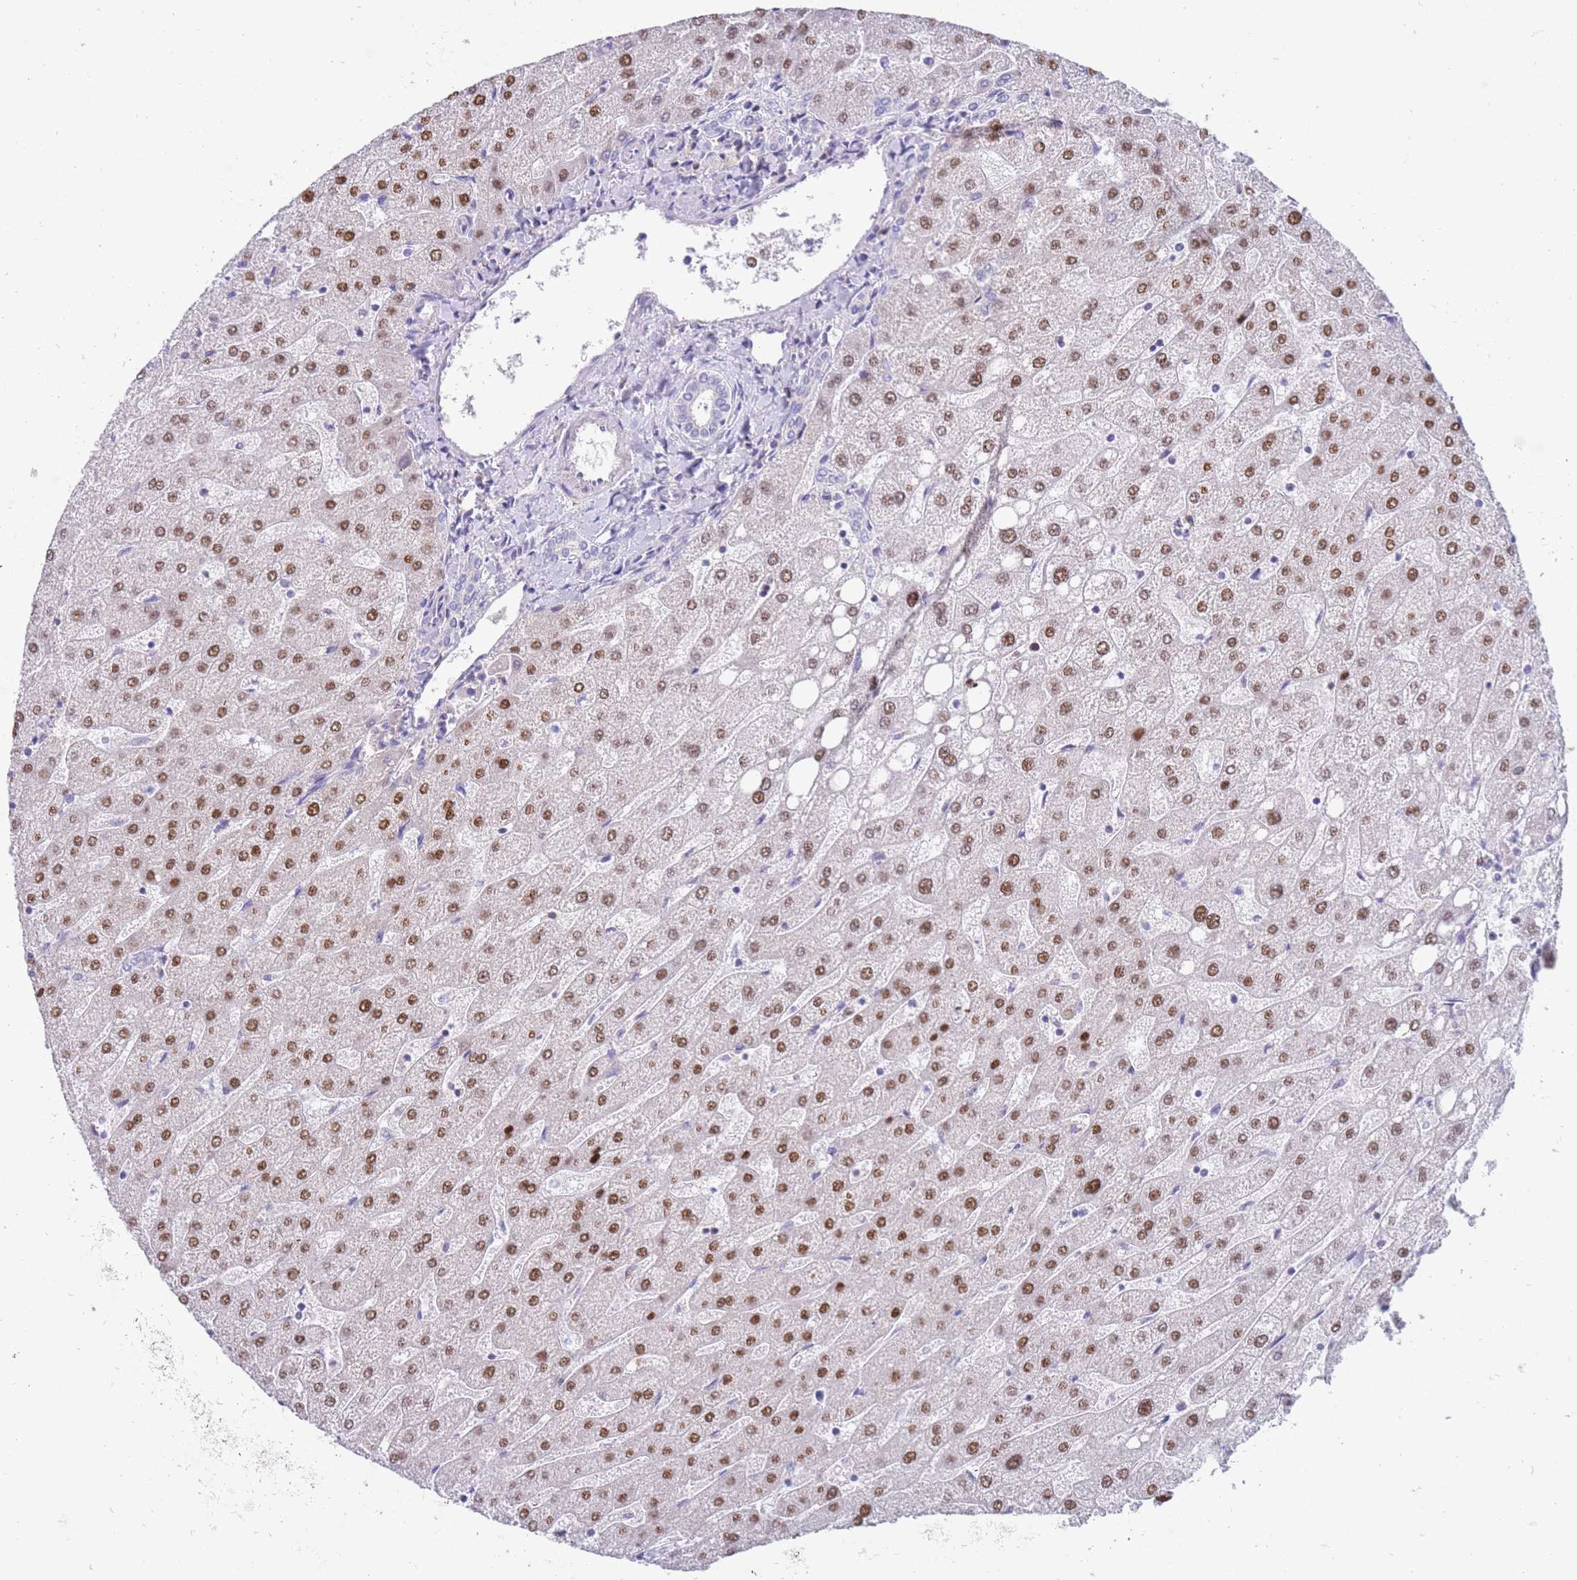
{"staining": {"intensity": "negative", "quantity": "none", "location": "none"}, "tissue": "liver", "cell_type": "Cholangiocytes", "image_type": "normal", "snomed": [{"axis": "morphology", "description": "Normal tissue, NOS"}, {"axis": "topography", "description": "Liver"}], "caption": "Immunohistochemical staining of unremarkable human liver reveals no significant positivity in cholangiocytes.", "gene": "STK25", "patient": {"sex": "male", "age": 67}}